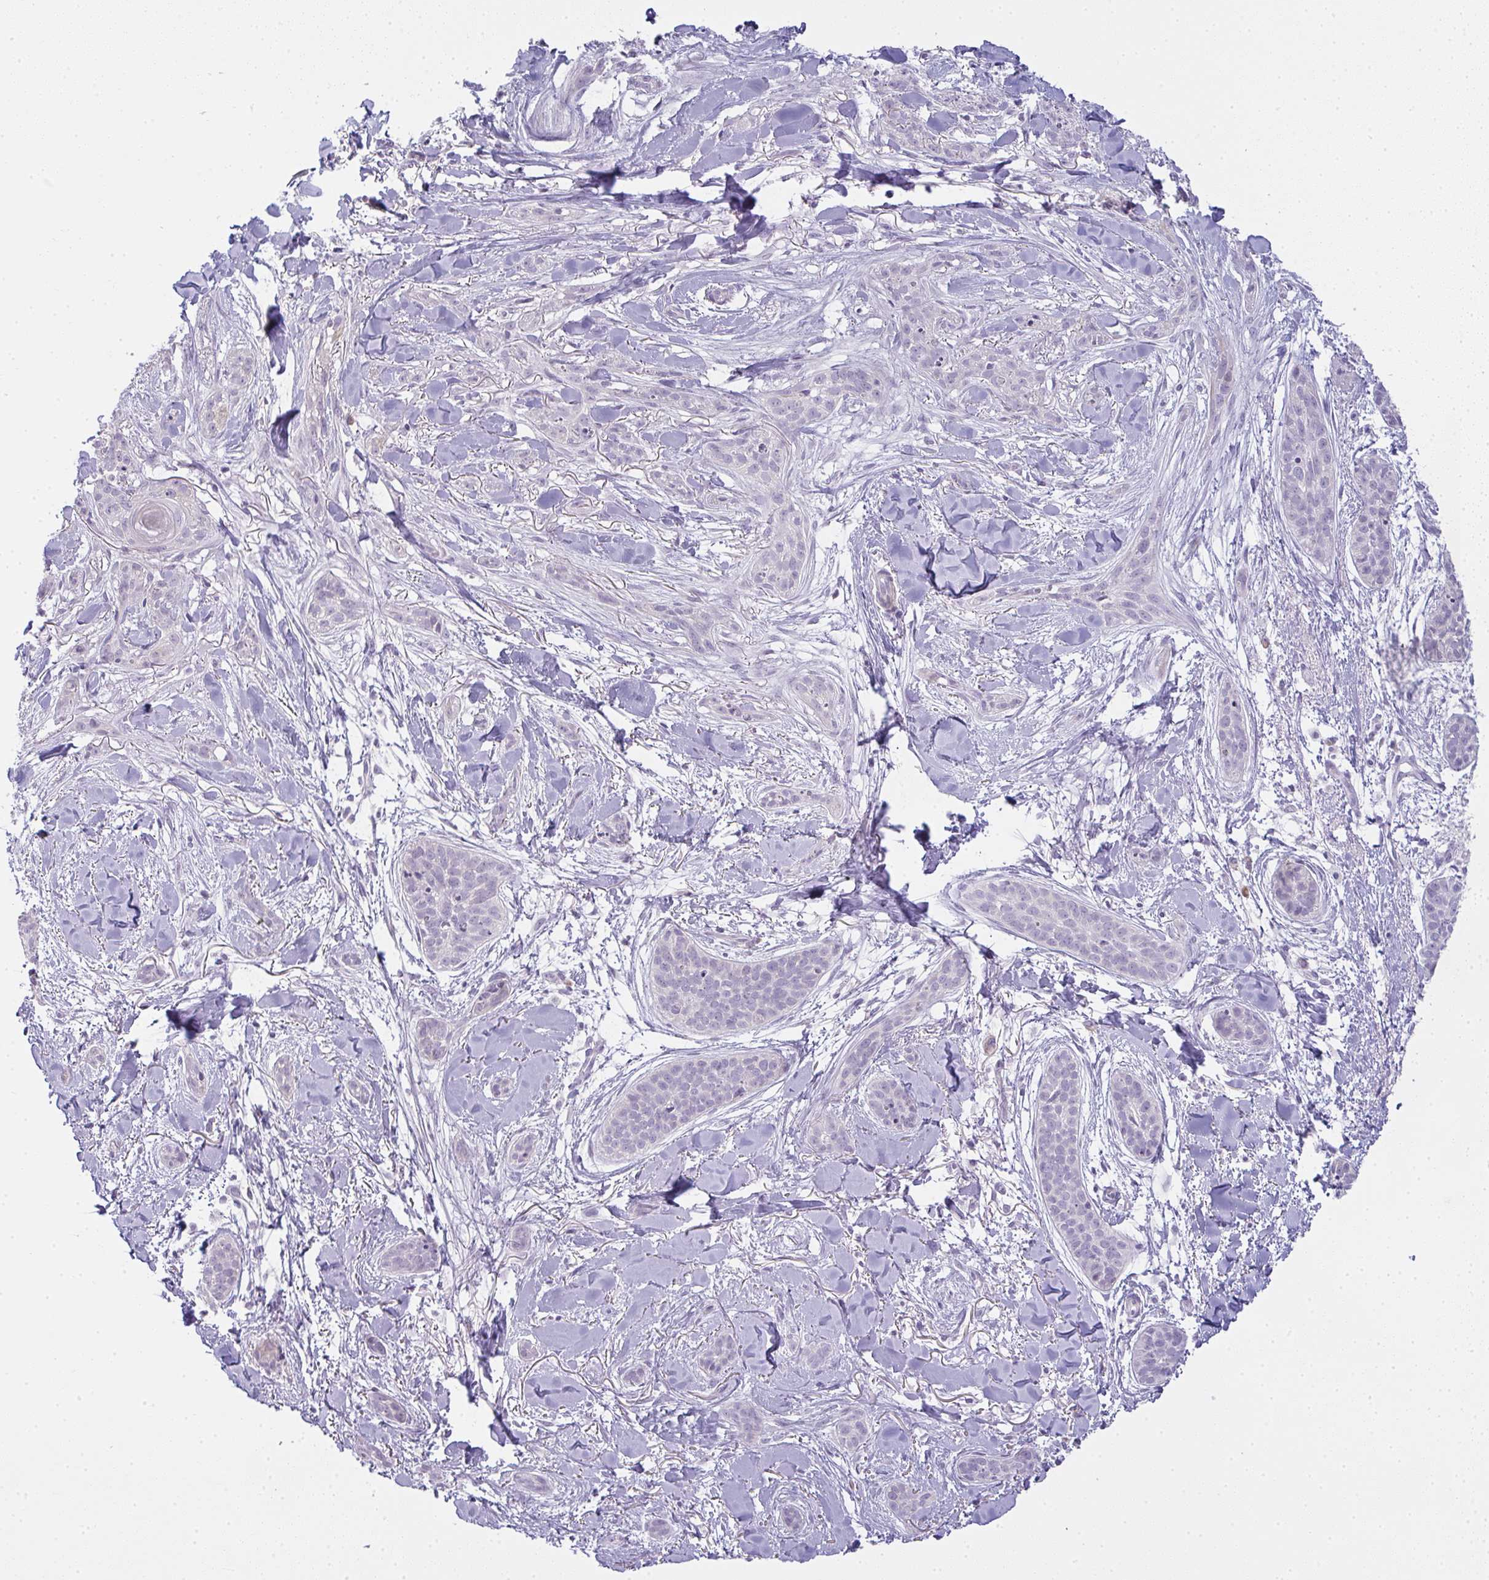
{"staining": {"intensity": "negative", "quantity": "none", "location": "none"}, "tissue": "skin cancer", "cell_type": "Tumor cells", "image_type": "cancer", "snomed": [{"axis": "morphology", "description": "Basal cell carcinoma"}, {"axis": "topography", "description": "Skin"}], "caption": "Basal cell carcinoma (skin) was stained to show a protein in brown. There is no significant expression in tumor cells. (DAB (3,3'-diaminobenzidine) immunohistochemistry visualized using brightfield microscopy, high magnification).", "gene": "SIRPB2", "patient": {"sex": "male", "age": 52}}